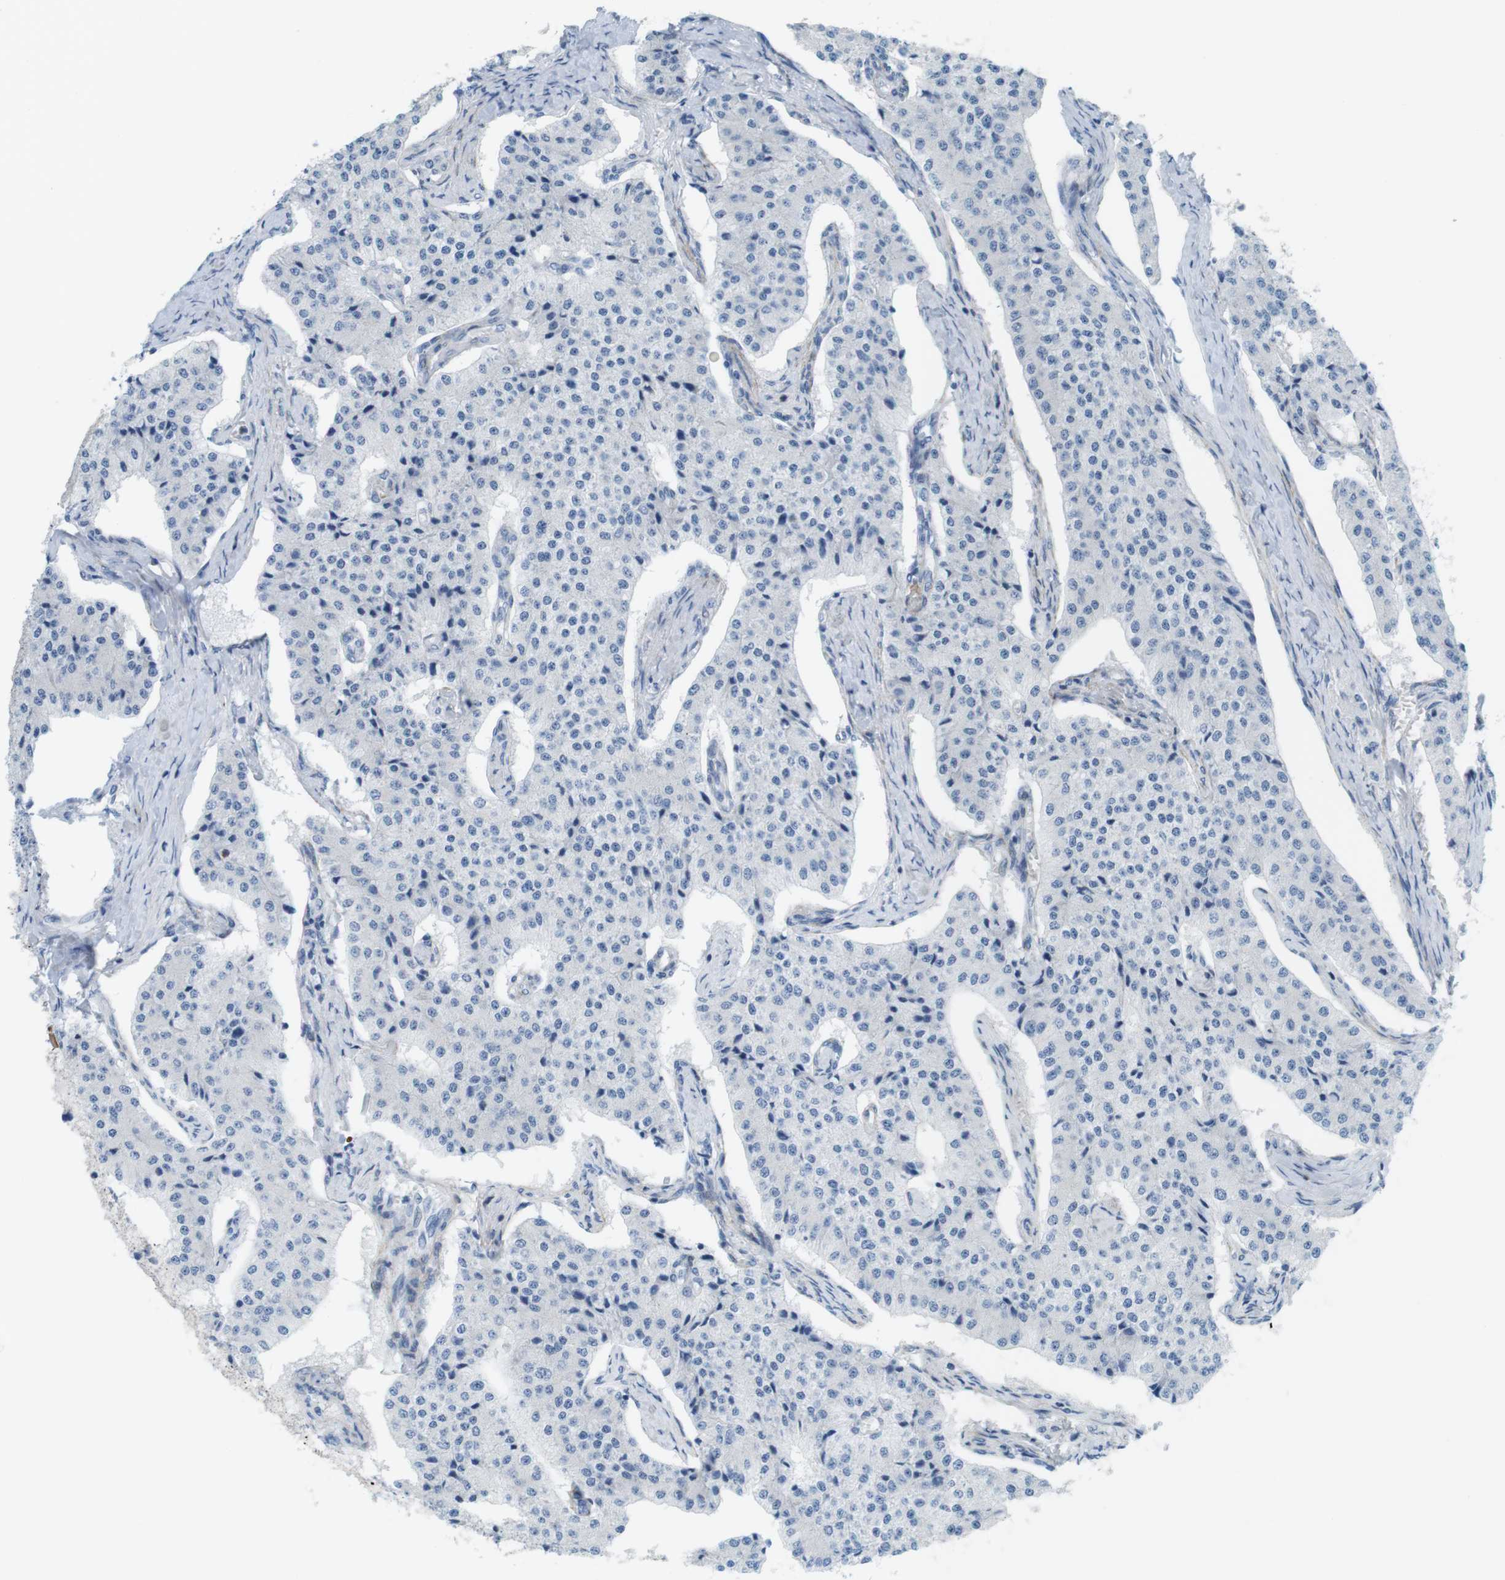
{"staining": {"intensity": "negative", "quantity": "none", "location": "none"}, "tissue": "carcinoid", "cell_type": "Tumor cells", "image_type": "cancer", "snomed": [{"axis": "morphology", "description": "Carcinoid, malignant, NOS"}, {"axis": "topography", "description": "Colon"}], "caption": "Tumor cells are negative for brown protein staining in malignant carcinoid. (Stains: DAB (3,3'-diaminobenzidine) immunohistochemistry (IHC) with hematoxylin counter stain, Microscopy: brightfield microscopy at high magnification).", "gene": "MYH9", "patient": {"sex": "female", "age": 52}}